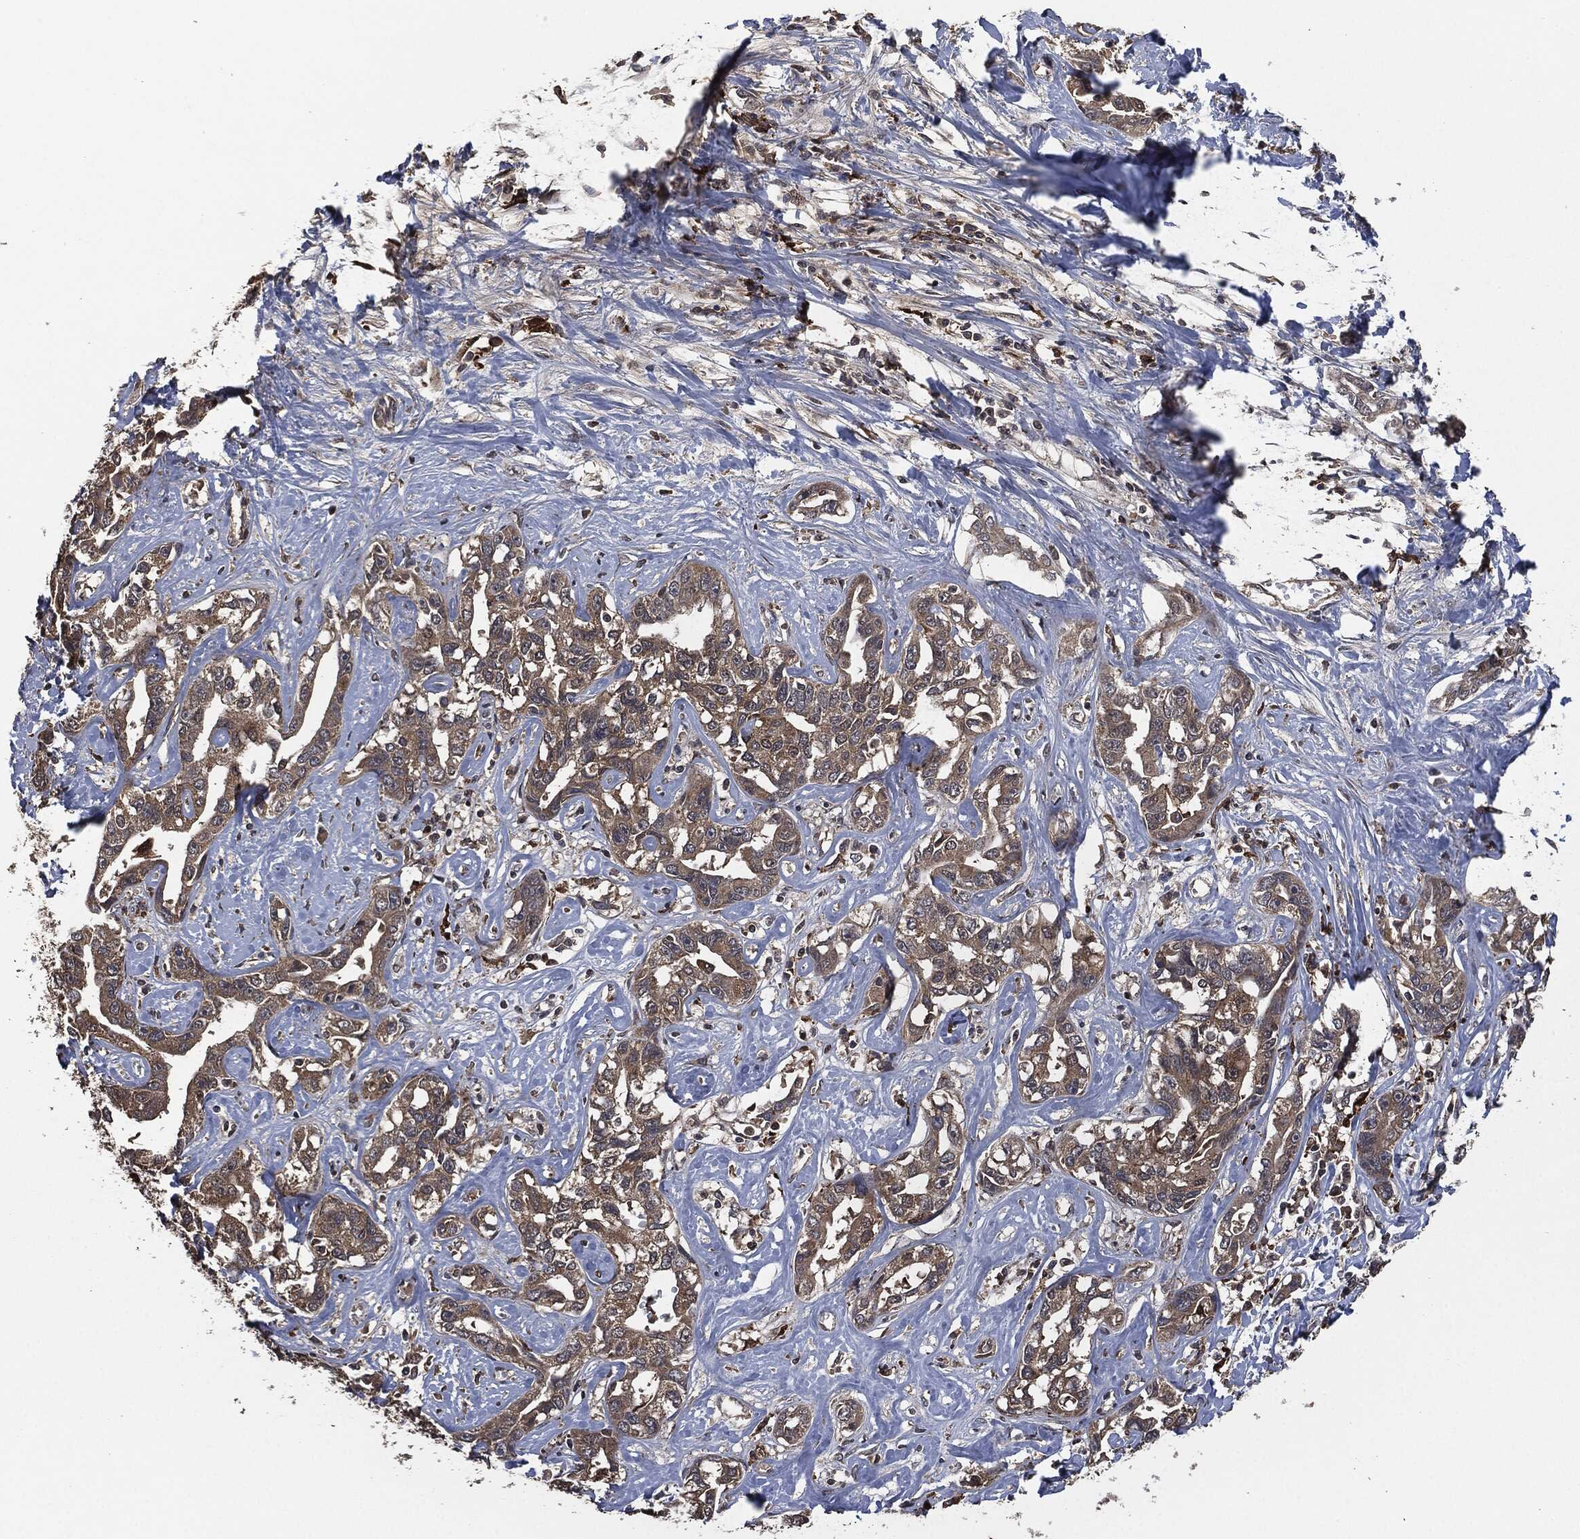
{"staining": {"intensity": "weak", "quantity": ">75%", "location": "cytoplasmic/membranous"}, "tissue": "liver cancer", "cell_type": "Tumor cells", "image_type": "cancer", "snomed": [{"axis": "morphology", "description": "Cholangiocarcinoma"}, {"axis": "topography", "description": "Liver"}], "caption": "Tumor cells demonstrate low levels of weak cytoplasmic/membranous expression in about >75% of cells in human liver cholangiocarcinoma. (IHC, brightfield microscopy, high magnification).", "gene": "CRABP2", "patient": {"sex": "male", "age": 59}}